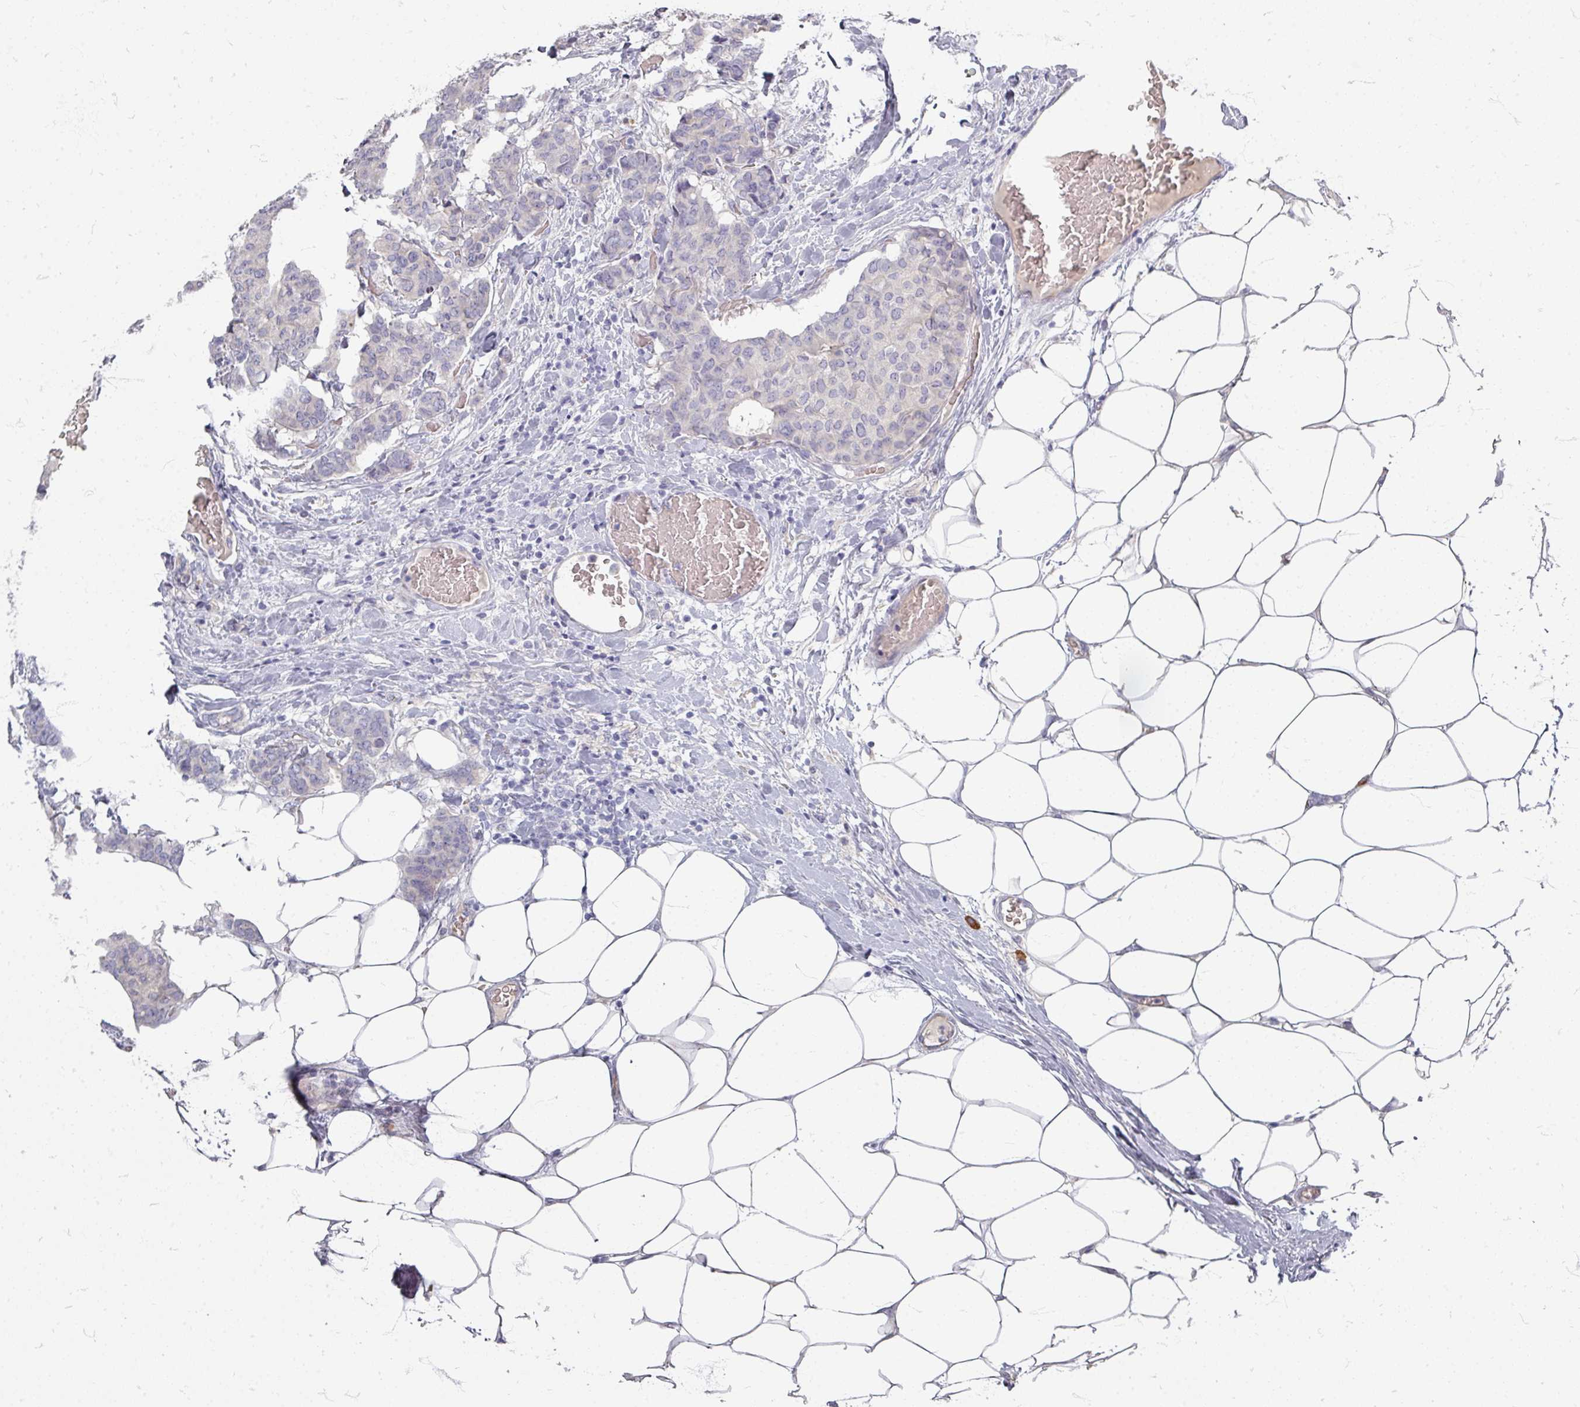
{"staining": {"intensity": "negative", "quantity": "none", "location": "none"}, "tissue": "breast cancer", "cell_type": "Tumor cells", "image_type": "cancer", "snomed": [{"axis": "morphology", "description": "Duct carcinoma"}, {"axis": "topography", "description": "Breast"}], "caption": "DAB immunohistochemical staining of intraductal carcinoma (breast) demonstrates no significant expression in tumor cells.", "gene": "ZNF878", "patient": {"sex": "female", "age": 75}}